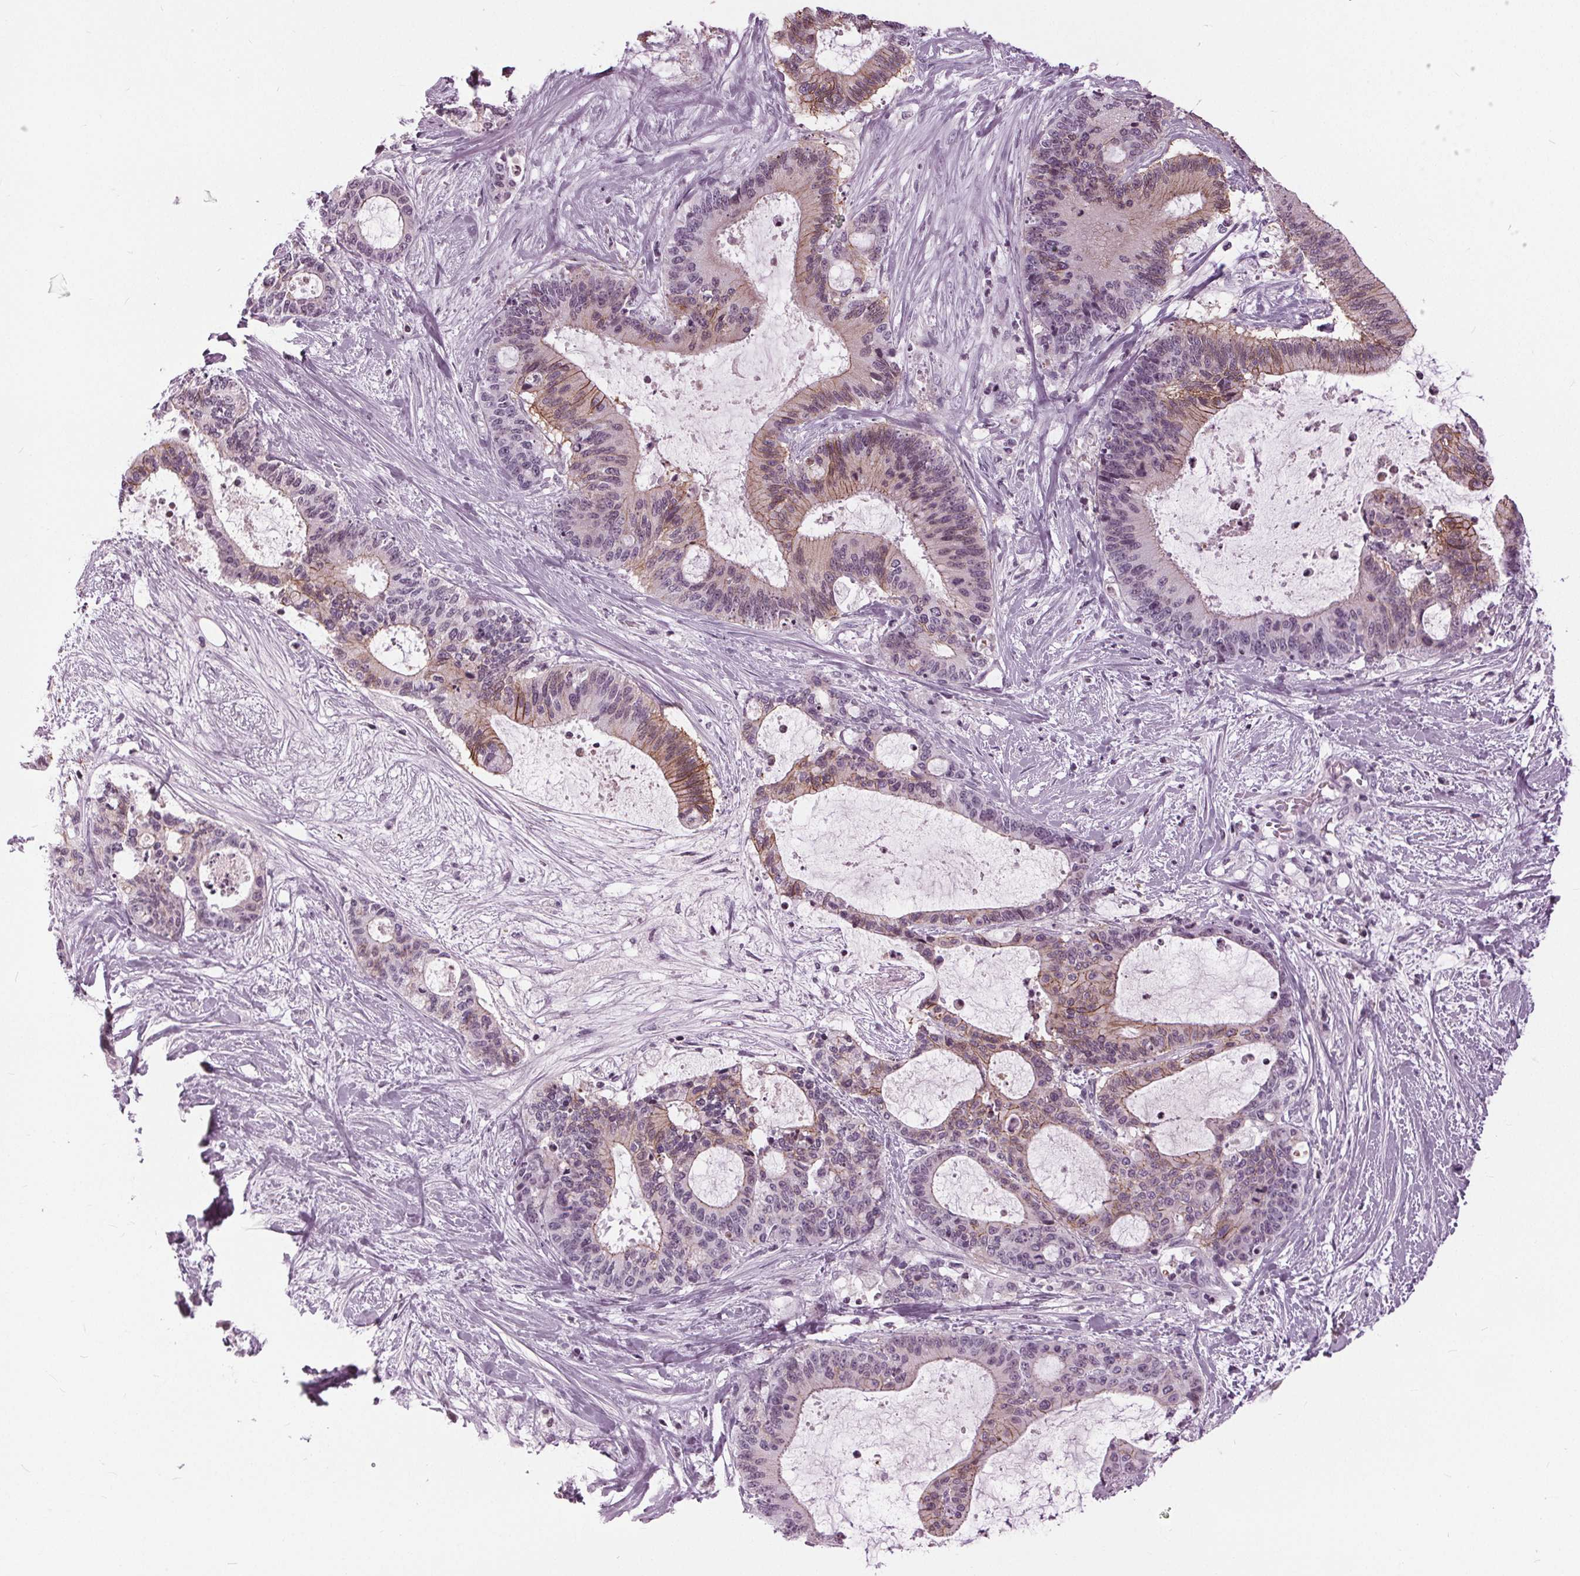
{"staining": {"intensity": "moderate", "quantity": "25%-75%", "location": "cytoplasmic/membranous"}, "tissue": "liver cancer", "cell_type": "Tumor cells", "image_type": "cancer", "snomed": [{"axis": "morphology", "description": "Cholangiocarcinoma"}, {"axis": "topography", "description": "Liver"}], "caption": "The immunohistochemical stain shows moderate cytoplasmic/membranous positivity in tumor cells of liver cancer tissue.", "gene": "SLC9A4", "patient": {"sex": "female", "age": 73}}